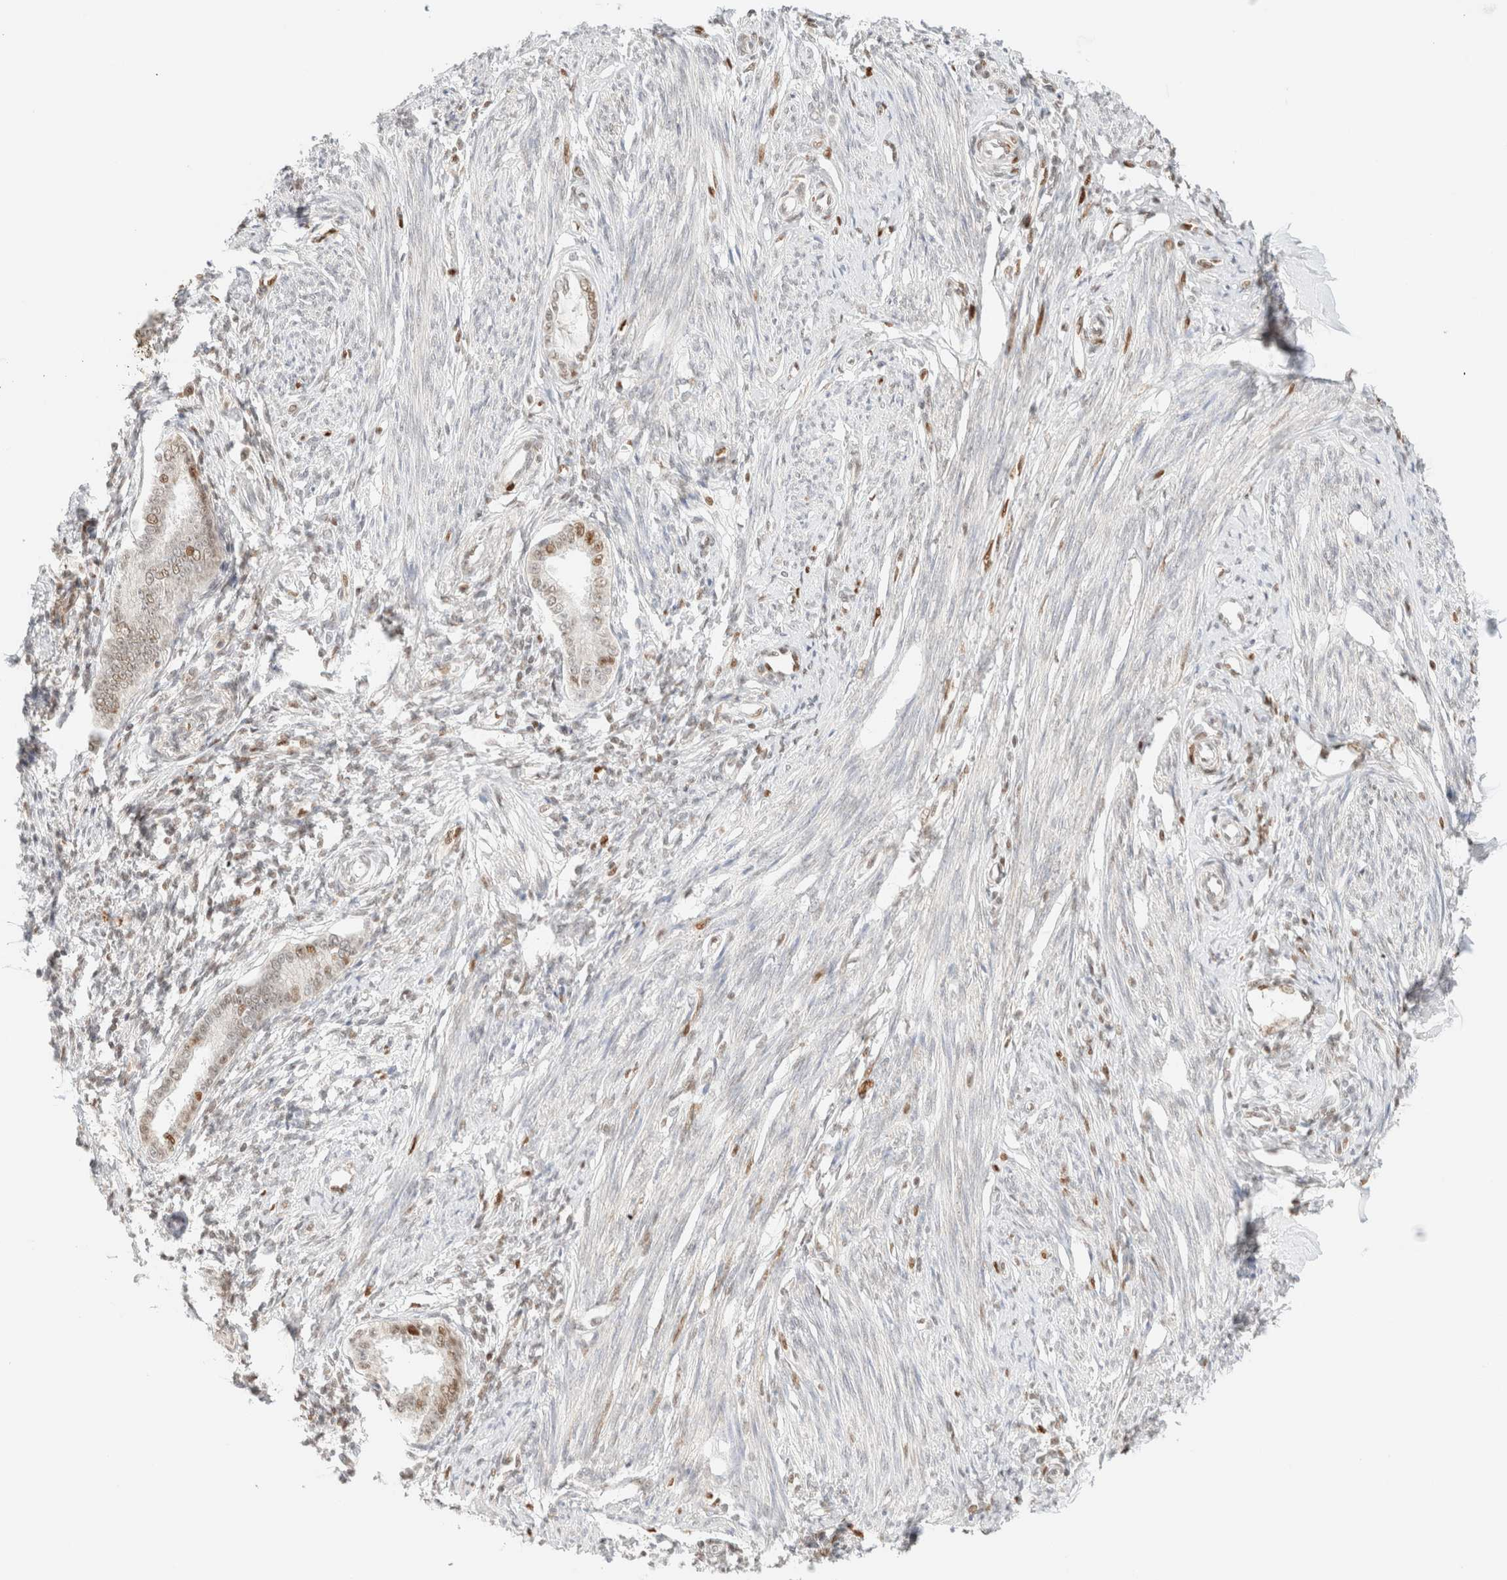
{"staining": {"intensity": "negative", "quantity": "none", "location": "none"}, "tissue": "endometrium", "cell_type": "Cells in endometrial stroma", "image_type": "normal", "snomed": [{"axis": "morphology", "description": "Normal tissue, NOS"}, {"axis": "topography", "description": "Endometrium"}], "caption": "Cells in endometrial stroma show no significant protein expression in benign endometrium. (Brightfield microscopy of DAB immunohistochemistry at high magnification).", "gene": "DDB2", "patient": {"sex": "female", "age": 56}}